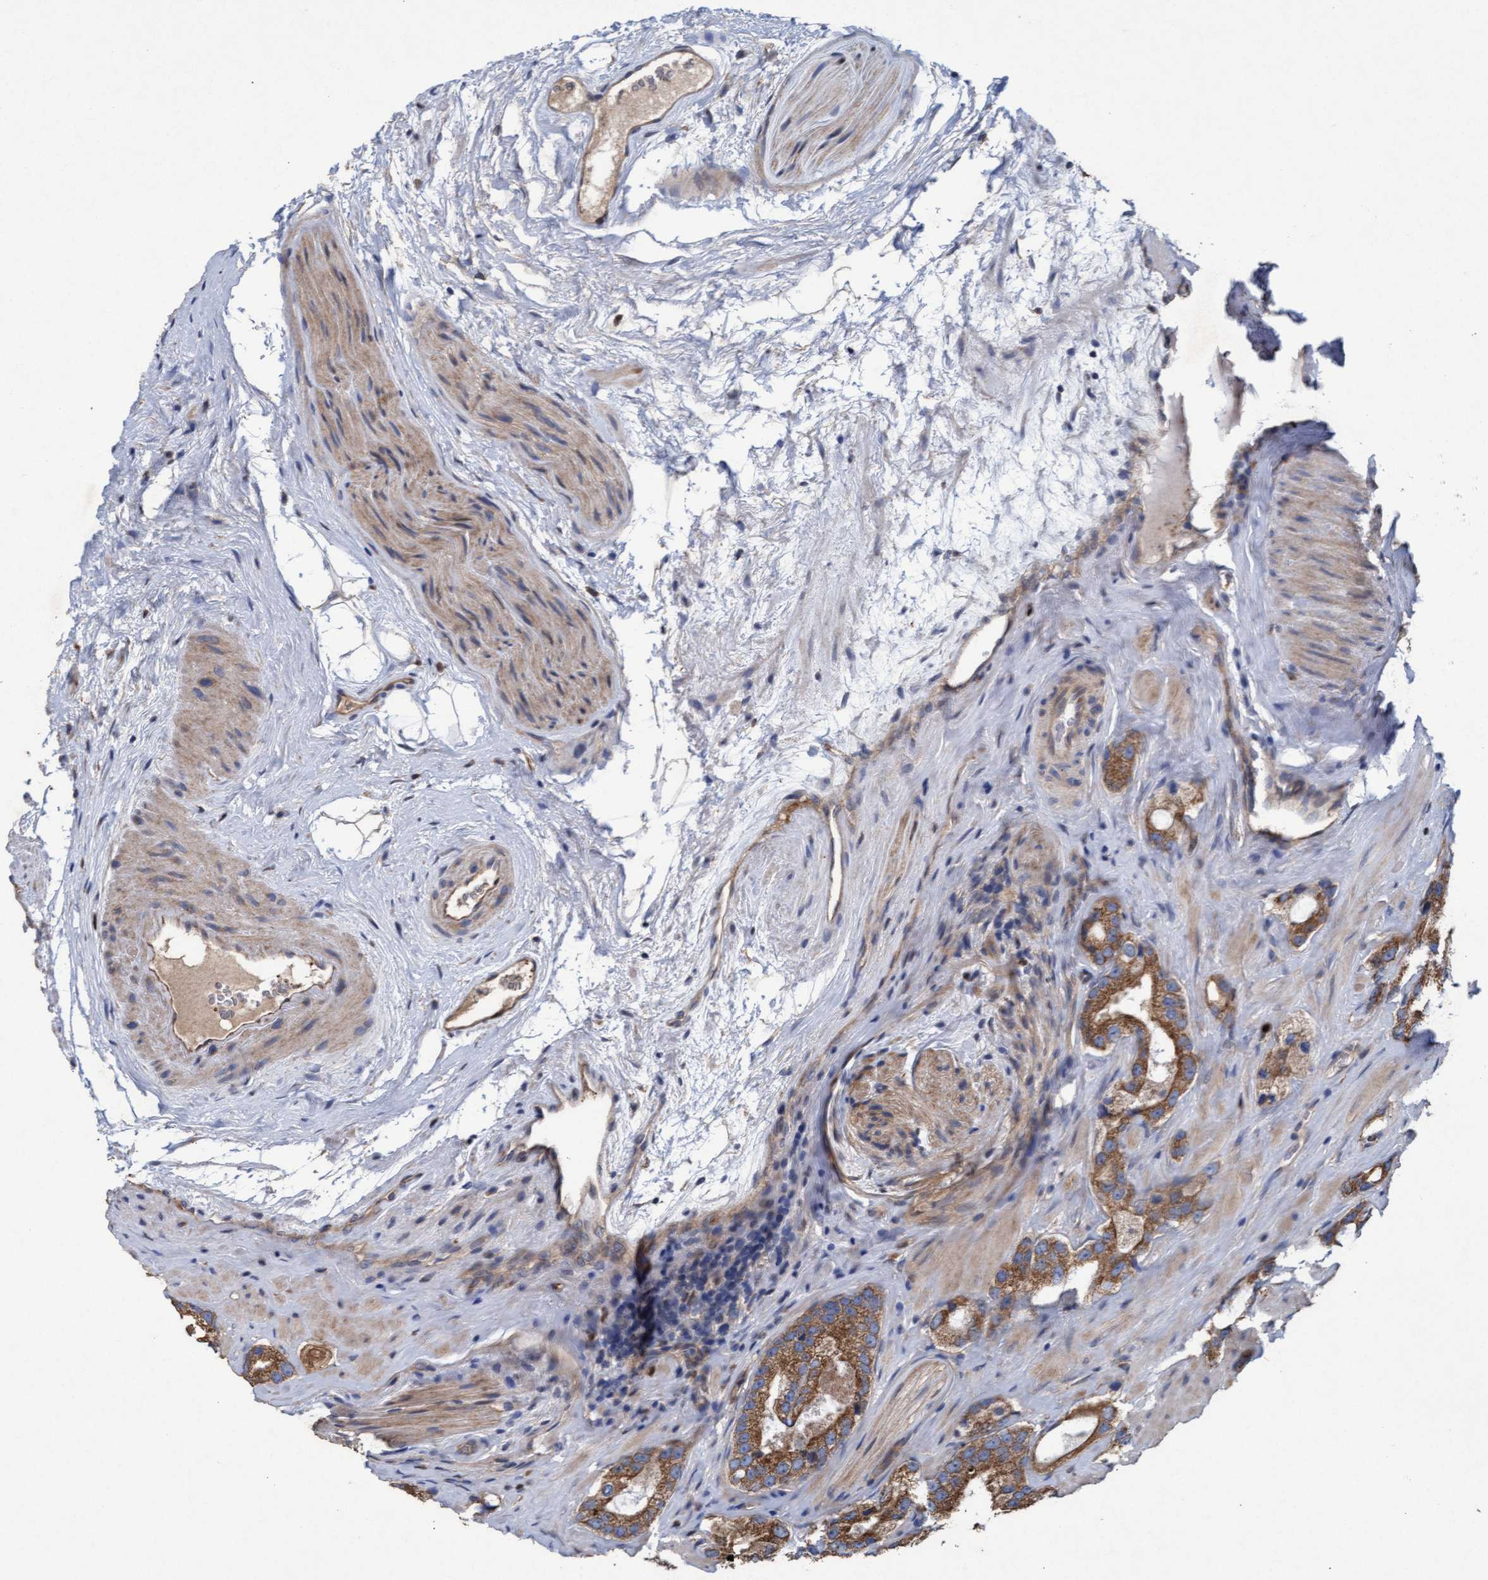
{"staining": {"intensity": "moderate", "quantity": ">75%", "location": "cytoplasmic/membranous"}, "tissue": "prostate cancer", "cell_type": "Tumor cells", "image_type": "cancer", "snomed": [{"axis": "morphology", "description": "Adenocarcinoma, High grade"}, {"axis": "topography", "description": "Prostate"}], "caption": "Prostate cancer was stained to show a protein in brown. There is medium levels of moderate cytoplasmic/membranous positivity in about >75% of tumor cells.", "gene": "MRPL38", "patient": {"sex": "male", "age": 63}}